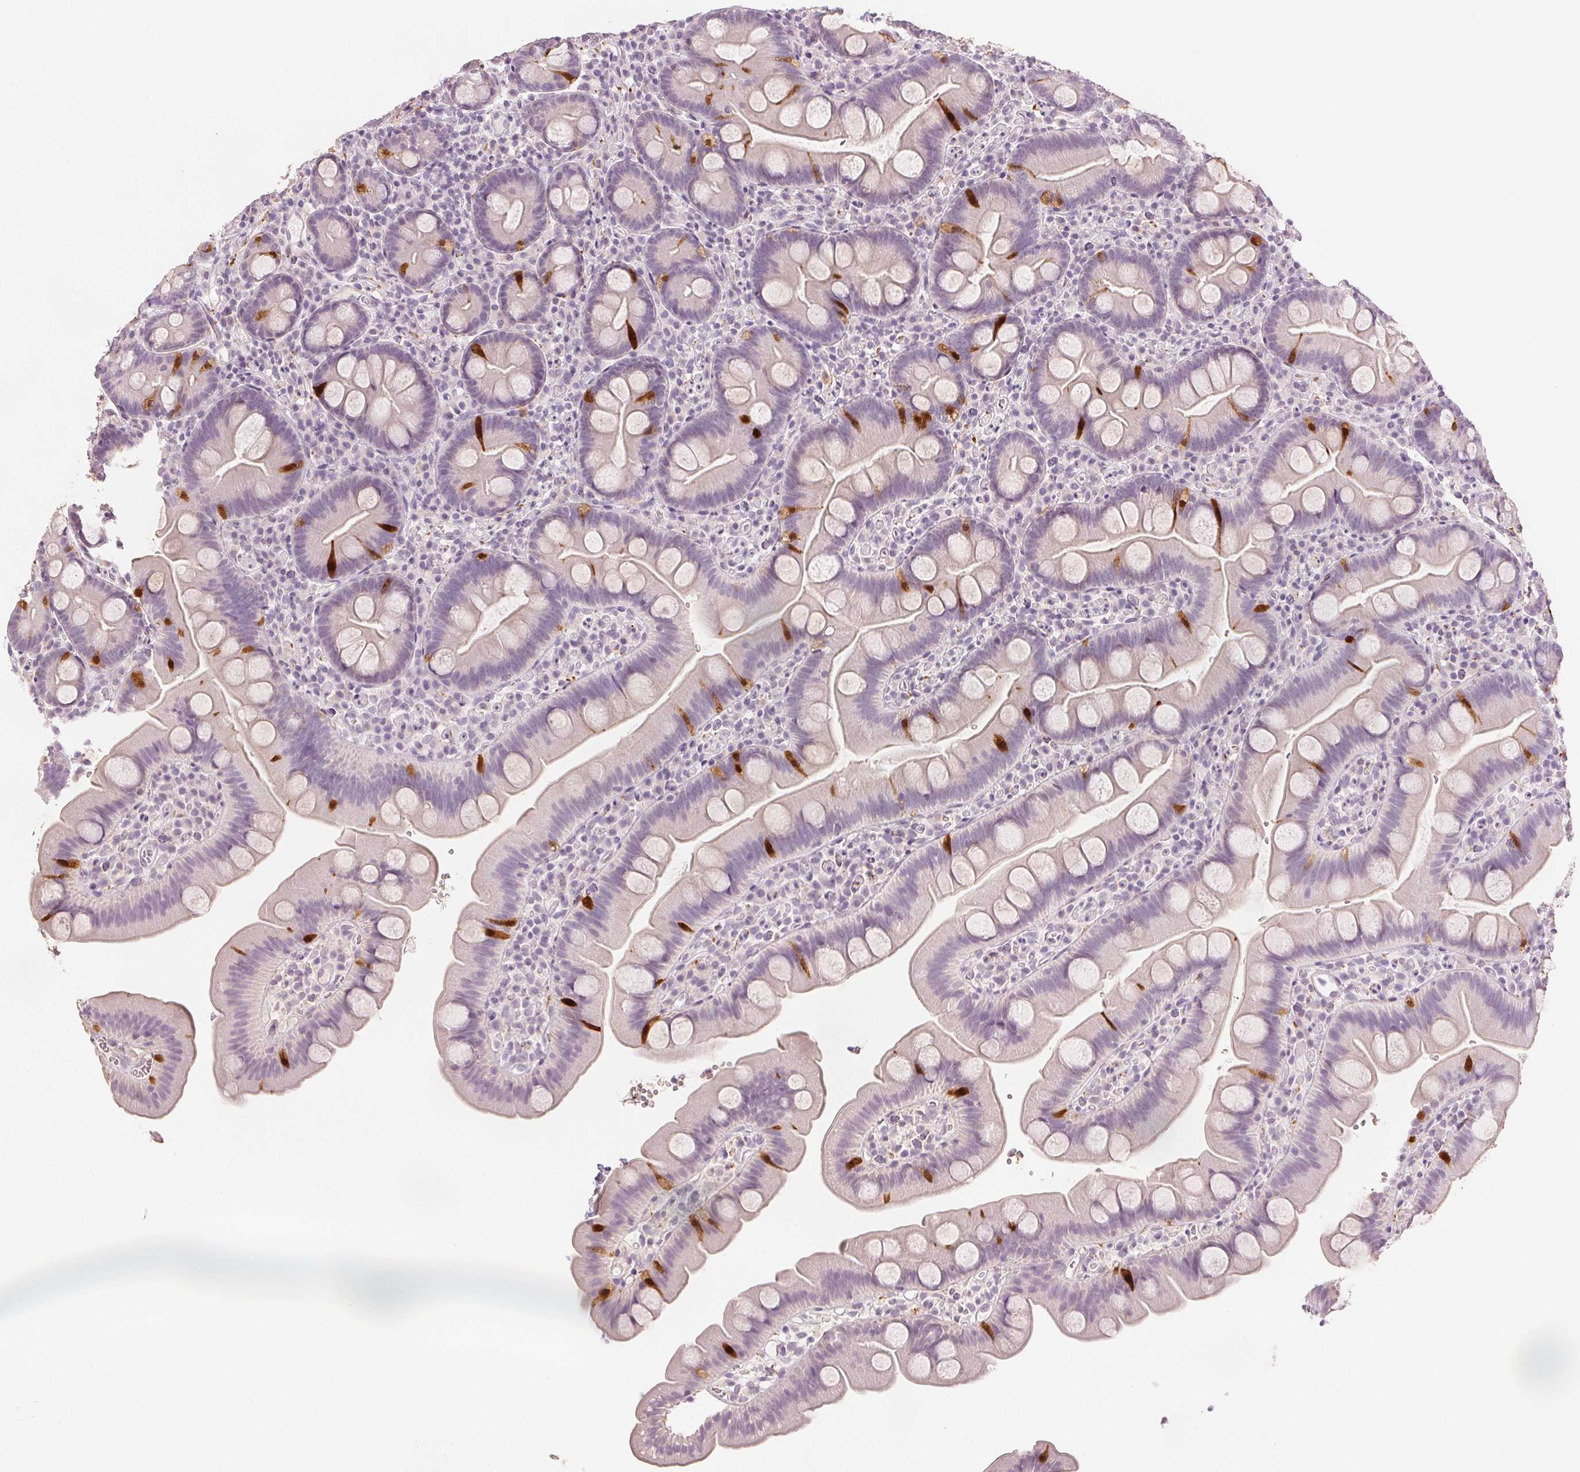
{"staining": {"intensity": "strong", "quantity": "<25%", "location": "cytoplasmic/membranous,nuclear"}, "tissue": "small intestine", "cell_type": "Glandular cells", "image_type": "normal", "snomed": [{"axis": "morphology", "description": "Normal tissue, NOS"}, {"axis": "topography", "description": "Small intestine"}], "caption": "A histopathology image of small intestine stained for a protein demonstrates strong cytoplasmic/membranous,nuclear brown staining in glandular cells. (brown staining indicates protein expression, while blue staining denotes nuclei).", "gene": "SCGN", "patient": {"sex": "female", "age": 68}}